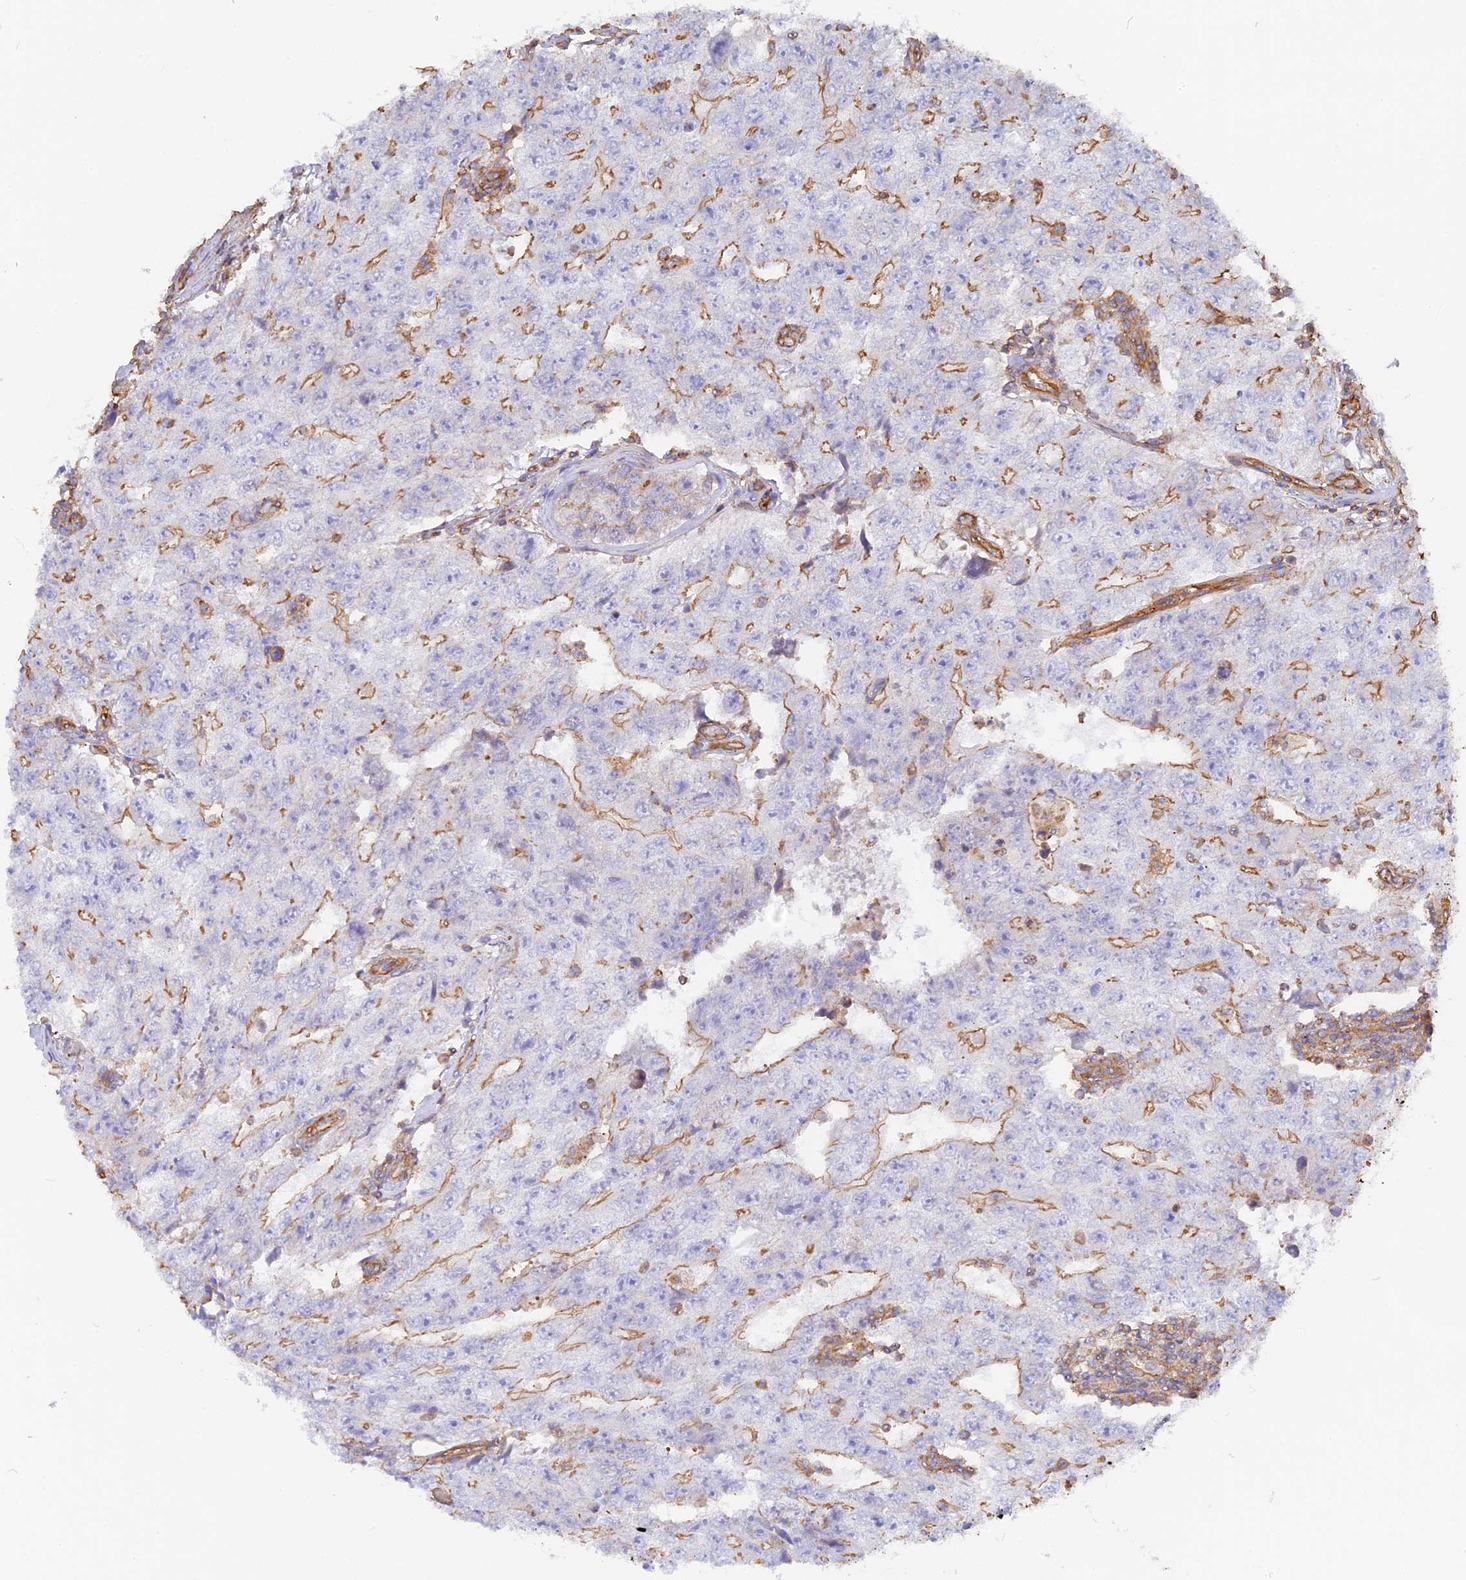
{"staining": {"intensity": "weak", "quantity": "<25%", "location": "cytoplasmic/membranous"}, "tissue": "testis cancer", "cell_type": "Tumor cells", "image_type": "cancer", "snomed": [{"axis": "morphology", "description": "Carcinoma, Embryonal, NOS"}, {"axis": "topography", "description": "Testis"}], "caption": "A photomicrograph of testis cancer (embryonal carcinoma) stained for a protein exhibits no brown staining in tumor cells. Nuclei are stained in blue.", "gene": "VPS18", "patient": {"sex": "male", "age": 17}}